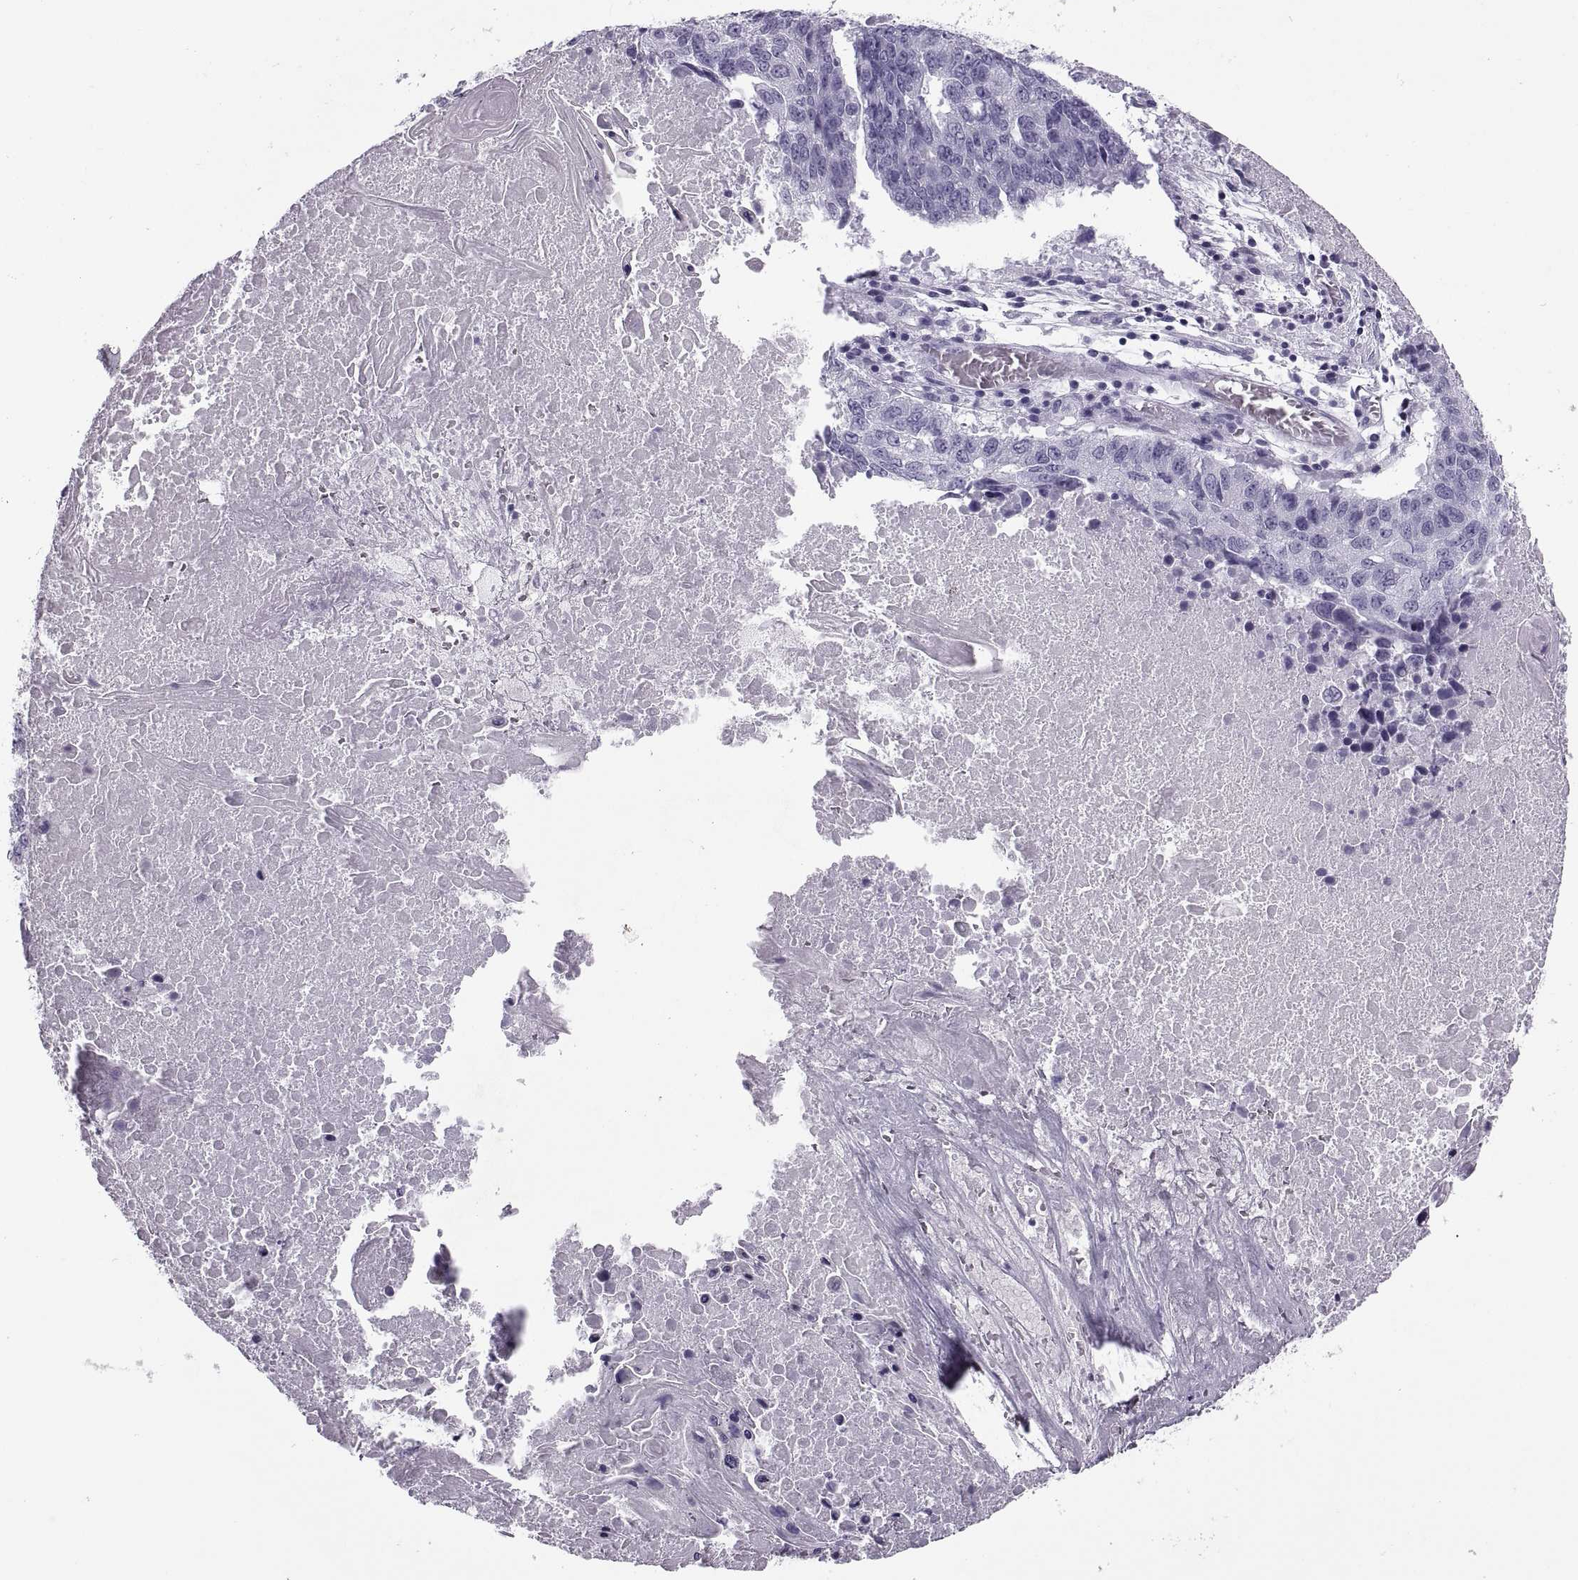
{"staining": {"intensity": "negative", "quantity": "none", "location": "none"}, "tissue": "lung cancer", "cell_type": "Tumor cells", "image_type": "cancer", "snomed": [{"axis": "morphology", "description": "Squamous cell carcinoma, NOS"}, {"axis": "topography", "description": "Lung"}], "caption": "An IHC image of lung cancer (squamous cell carcinoma) is shown. There is no staining in tumor cells of lung cancer (squamous cell carcinoma). (Immunohistochemistry, brightfield microscopy, high magnification).", "gene": "RLBP1", "patient": {"sex": "male", "age": 73}}